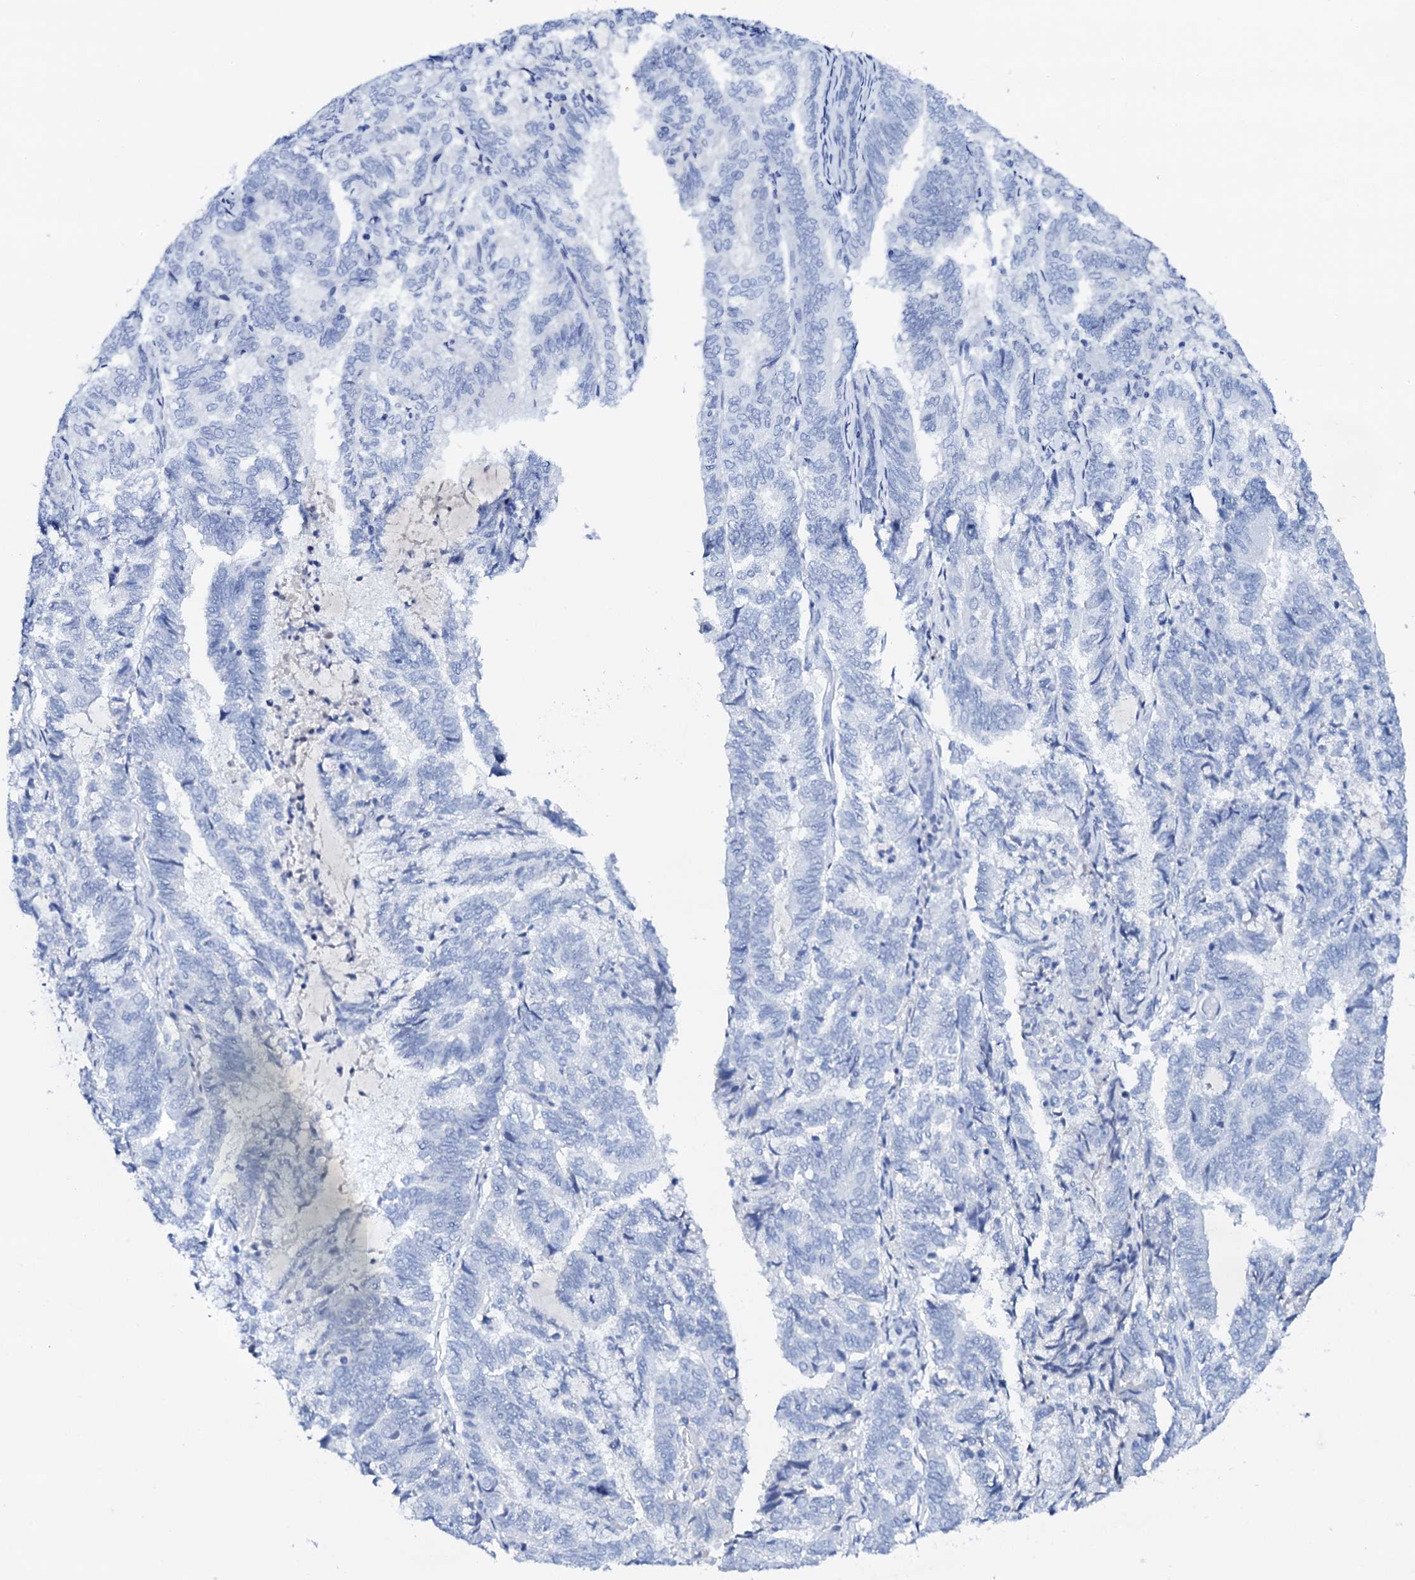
{"staining": {"intensity": "negative", "quantity": "none", "location": "none"}, "tissue": "endometrial cancer", "cell_type": "Tumor cells", "image_type": "cancer", "snomed": [{"axis": "morphology", "description": "Adenocarcinoma, NOS"}, {"axis": "topography", "description": "Endometrium"}], "caption": "The photomicrograph demonstrates no significant positivity in tumor cells of endometrial cancer (adenocarcinoma). Brightfield microscopy of immunohistochemistry (IHC) stained with DAB (3,3'-diaminobenzidine) (brown) and hematoxylin (blue), captured at high magnification.", "gene": "FBXL16", "patient": {"sex": "female", "age": 80}}